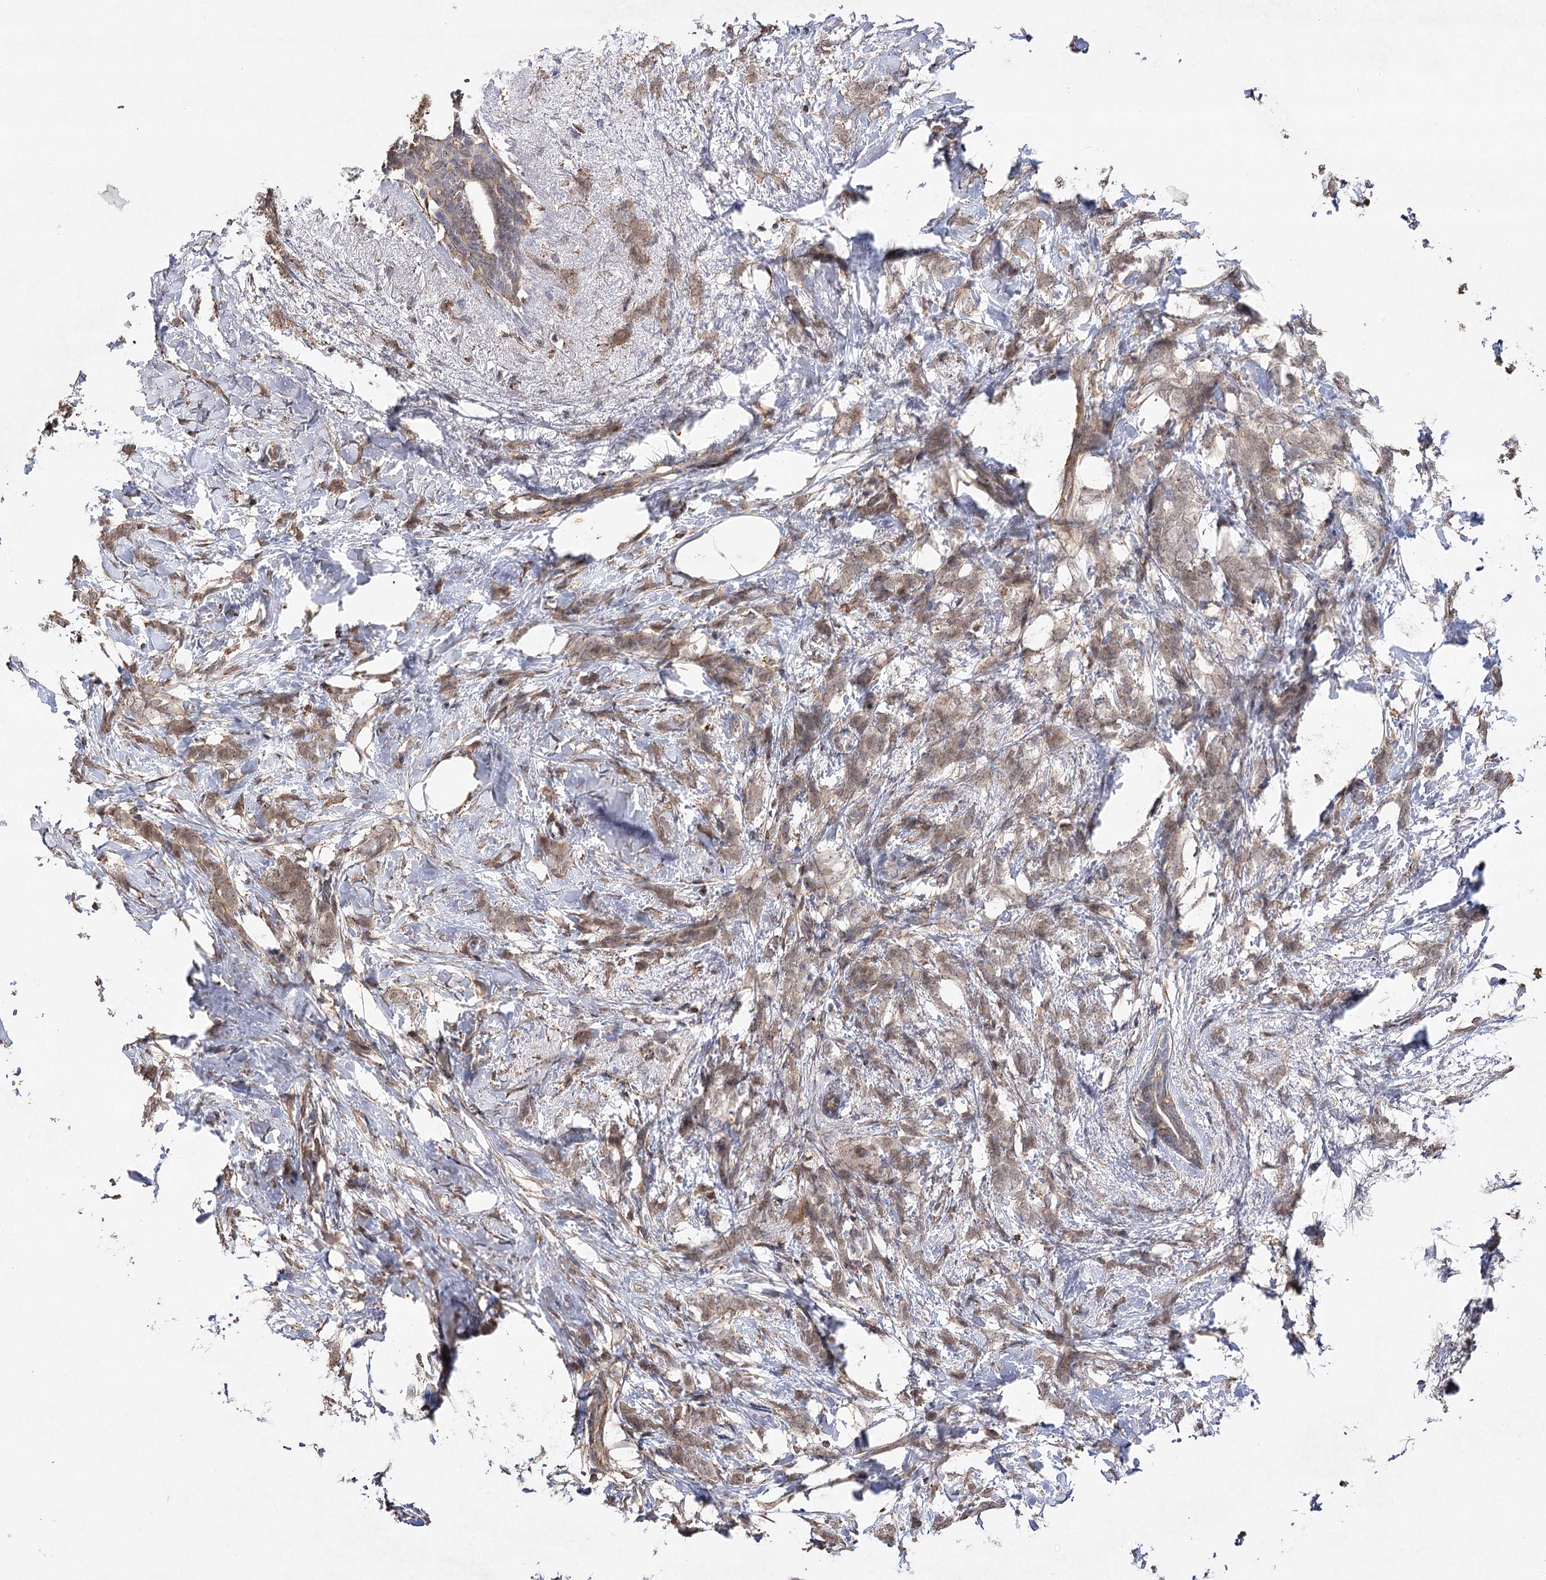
{"staining": {"intensity": "weak", "quantity": ">75%", "location": "cytoplasmic/membranous"}, "tissue": "breast cancer", "cell_type": "Tumor cells", "image_type": "cancer", "snomed": [{"axis": "morphology", "description": "Lobular carcinoma, in situ"}, {"axis": "morphology", "description": "Lobular carcinoma"}, {"axis": "topography", "description": "Breast"}], "caption": "Weak cytoplasmic/membranous positivity for a protein is present in about >75% of tumor cells of breast lobular carcinoma using IHC.", "gene": "OBSL1", "patient": {"sex": "female", "age": 41}}